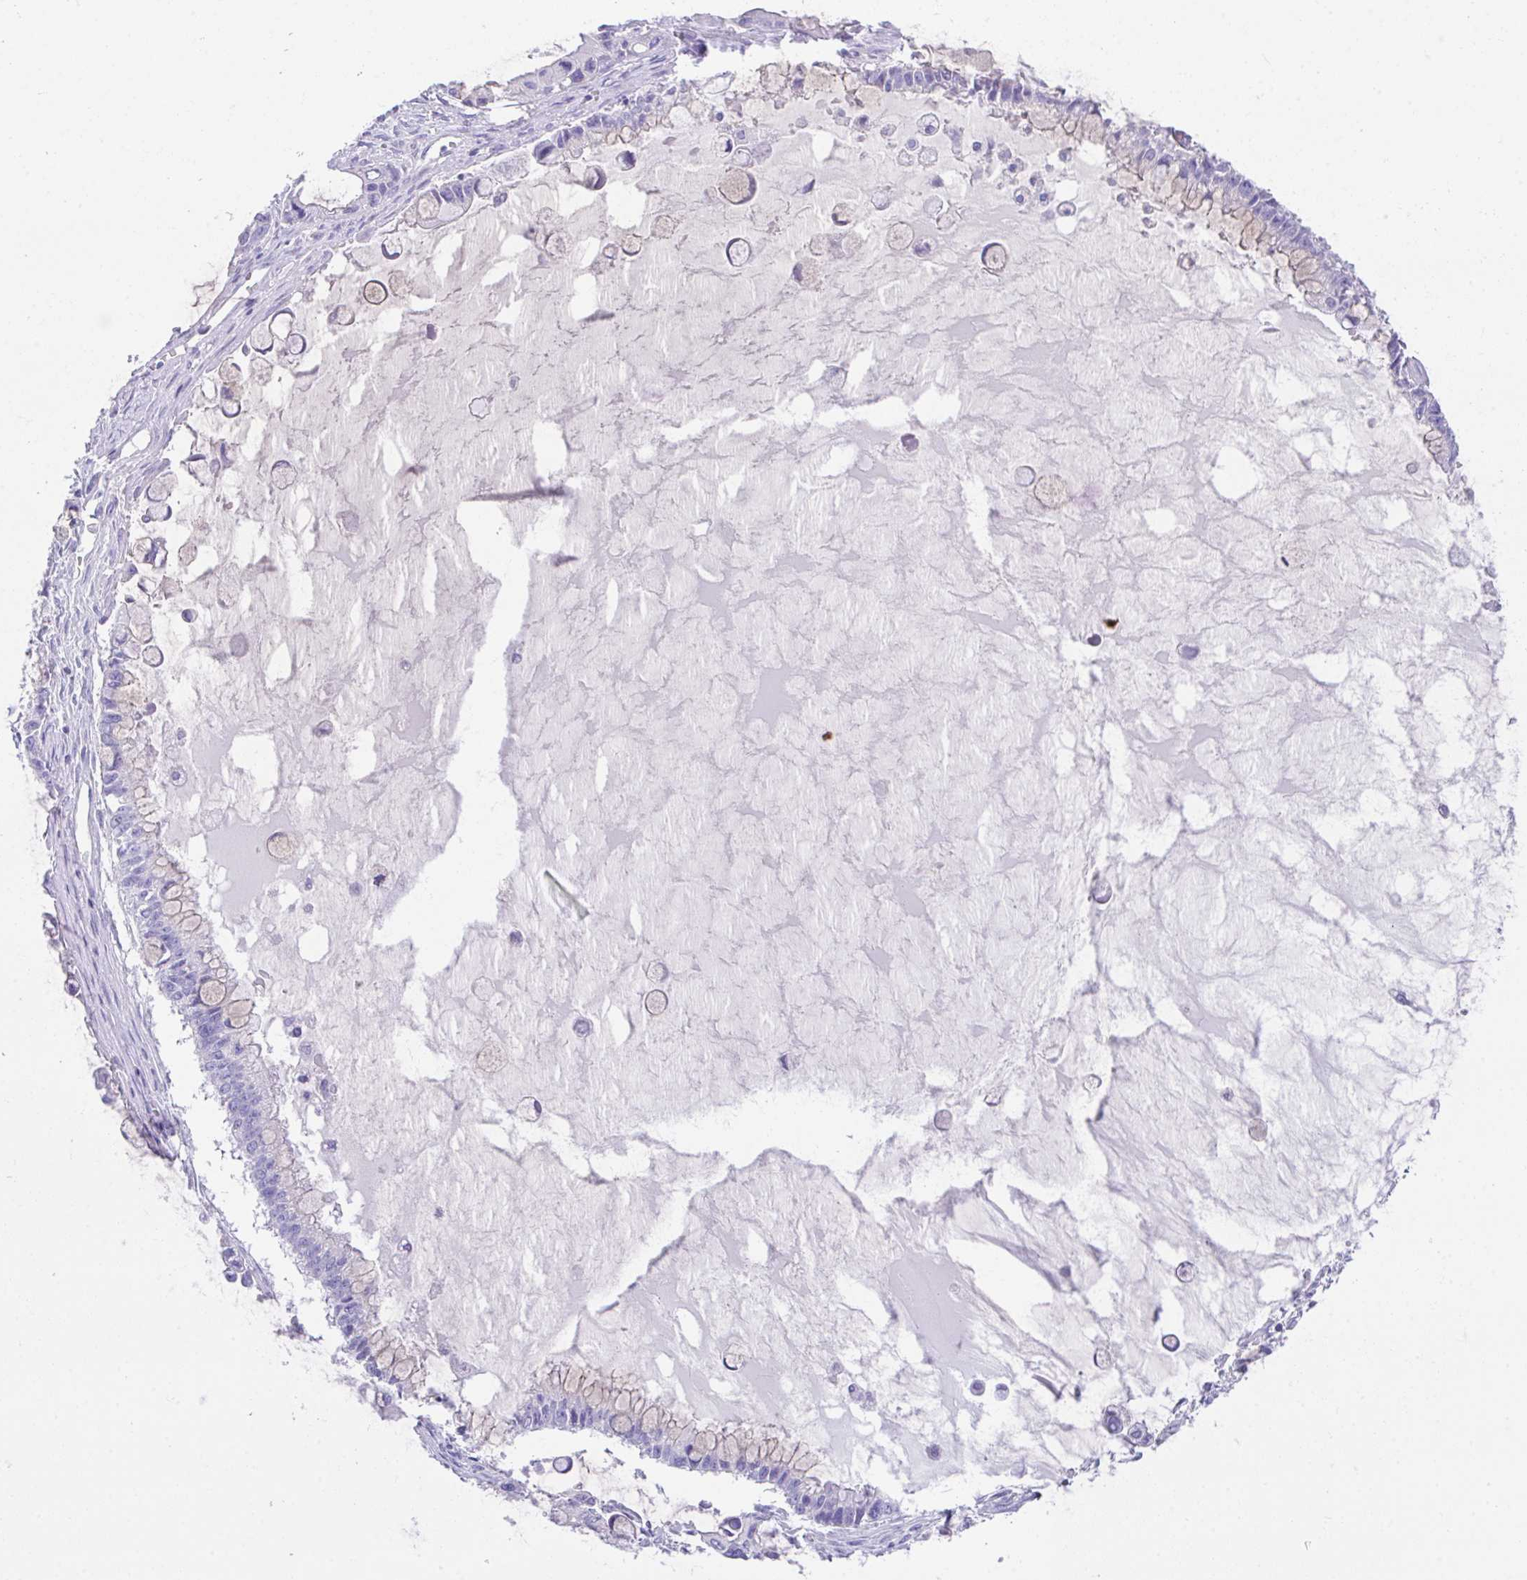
{"staining": {"intensity": "negative", "quantity": "none", "location": "none"}, "tissue": "ovarian cancer", "cell_type": "Tumor cells", "image_type": "cancer", "snomed": [{"axis": "morphology", "description": "Cystadenocarcinoma, mucinous, NOS"}, {"axis": "topography", "description": "Ovary"}], "caption": "This is an IHC image of human mucinous cystadenocarcinoma (ovarian). There is no positivity in tumor cells.", "gene": "SLC16A6", "patient": {"sex": "female", "age": 63}}